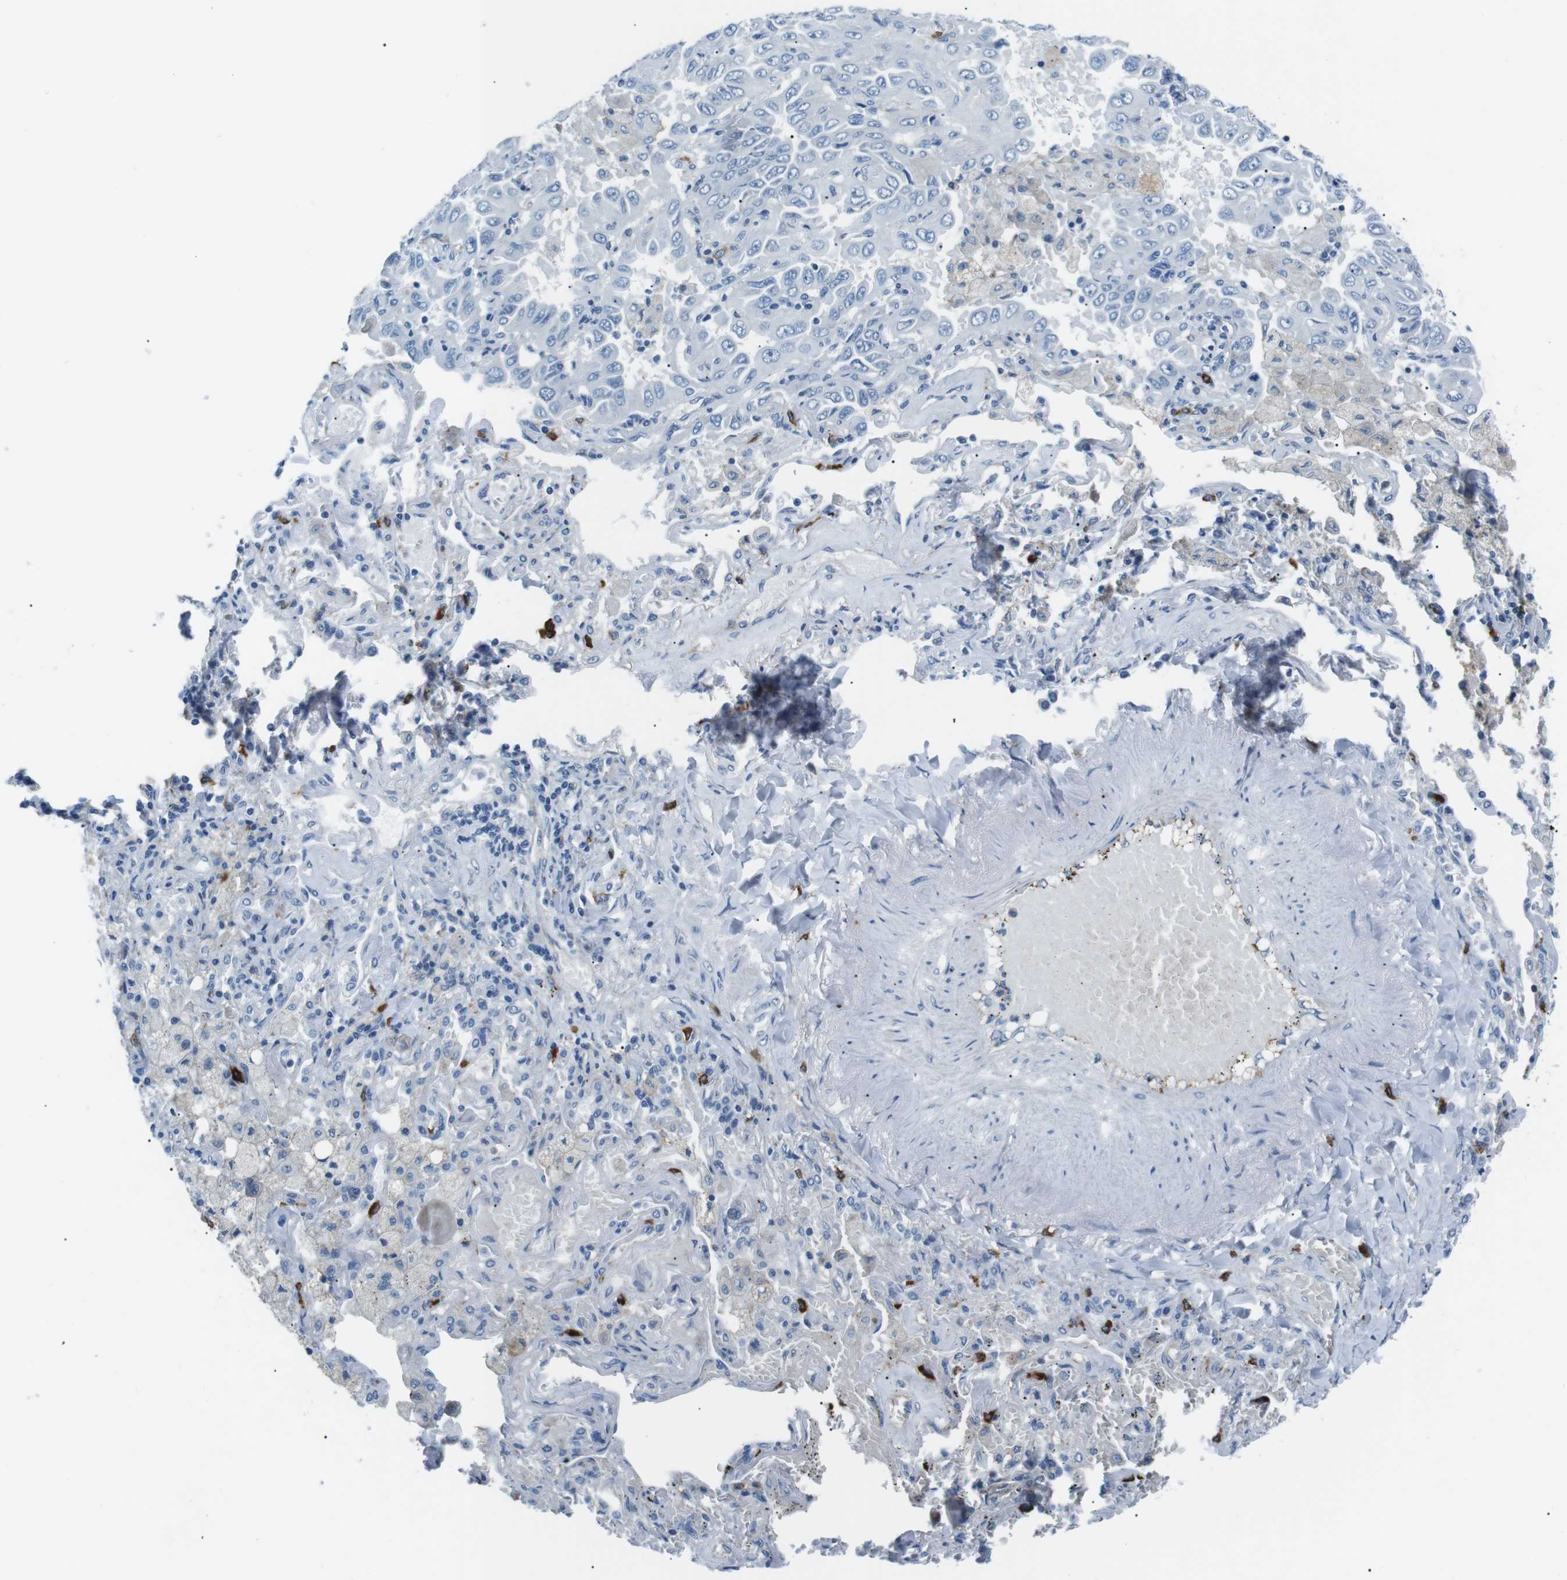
{"staining": {"intensity": "negative", "quantity": "none", "location": "none"}, "tissue": "lung cancer", "cell_type": "Tumor cells", "image_type": "cancer", "snomed": [{"axis": "morphology", "description": "Adenocarcinoma, NOS"}, {"axis": "topography", "description": "Lung"}], "caption": "IHC micrograph of human lung cancer stained for a protein (brown), which exhibits no positivity in tumor cells. The staining is performed using DAB brown chromogen with nuclei counter-stained in using hematoxylin.", "gene": "CSF2RA", "patient": {"sex": "male", "age": 64}}